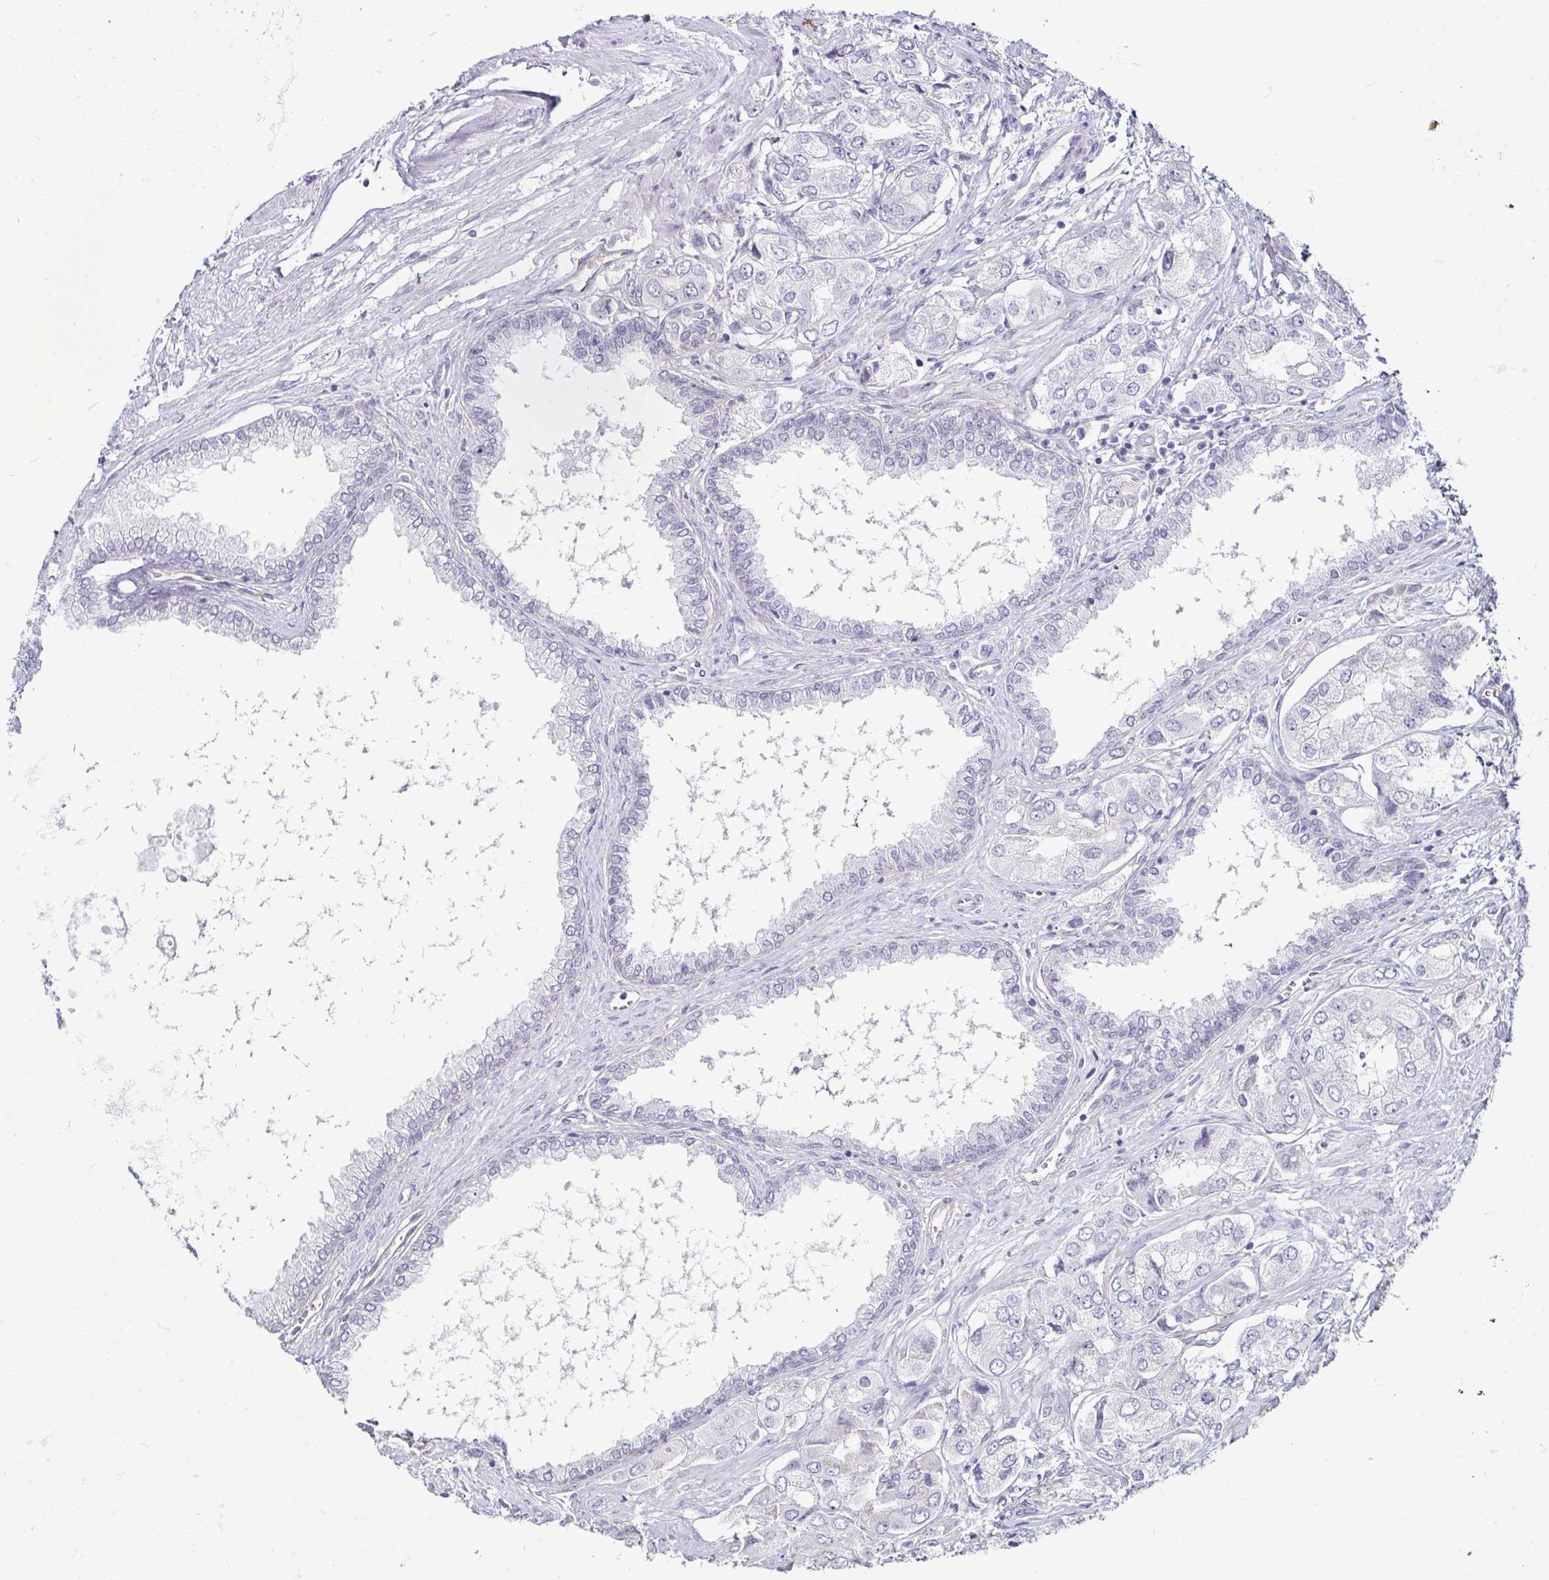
{"staining": {"intensity": "negative", "quantity": "none", "location": "none"}, "tissue": "prostate cancer", "cell_type": "Tumor cells", "image_type": "cancer", "snomed": [{"axis": "morphology", "description": "Adenocarcinoma, Low grade"}, {"axis": "topography", "description": "Prostate"}], "caption": "DAB immunohistochemical staining of human prostate adenocarcinoma (low-grade) demonstrates no significant staining in tumor cells.", "gene": "CASP14", "patient": {"sex": "male", "age": 69}}